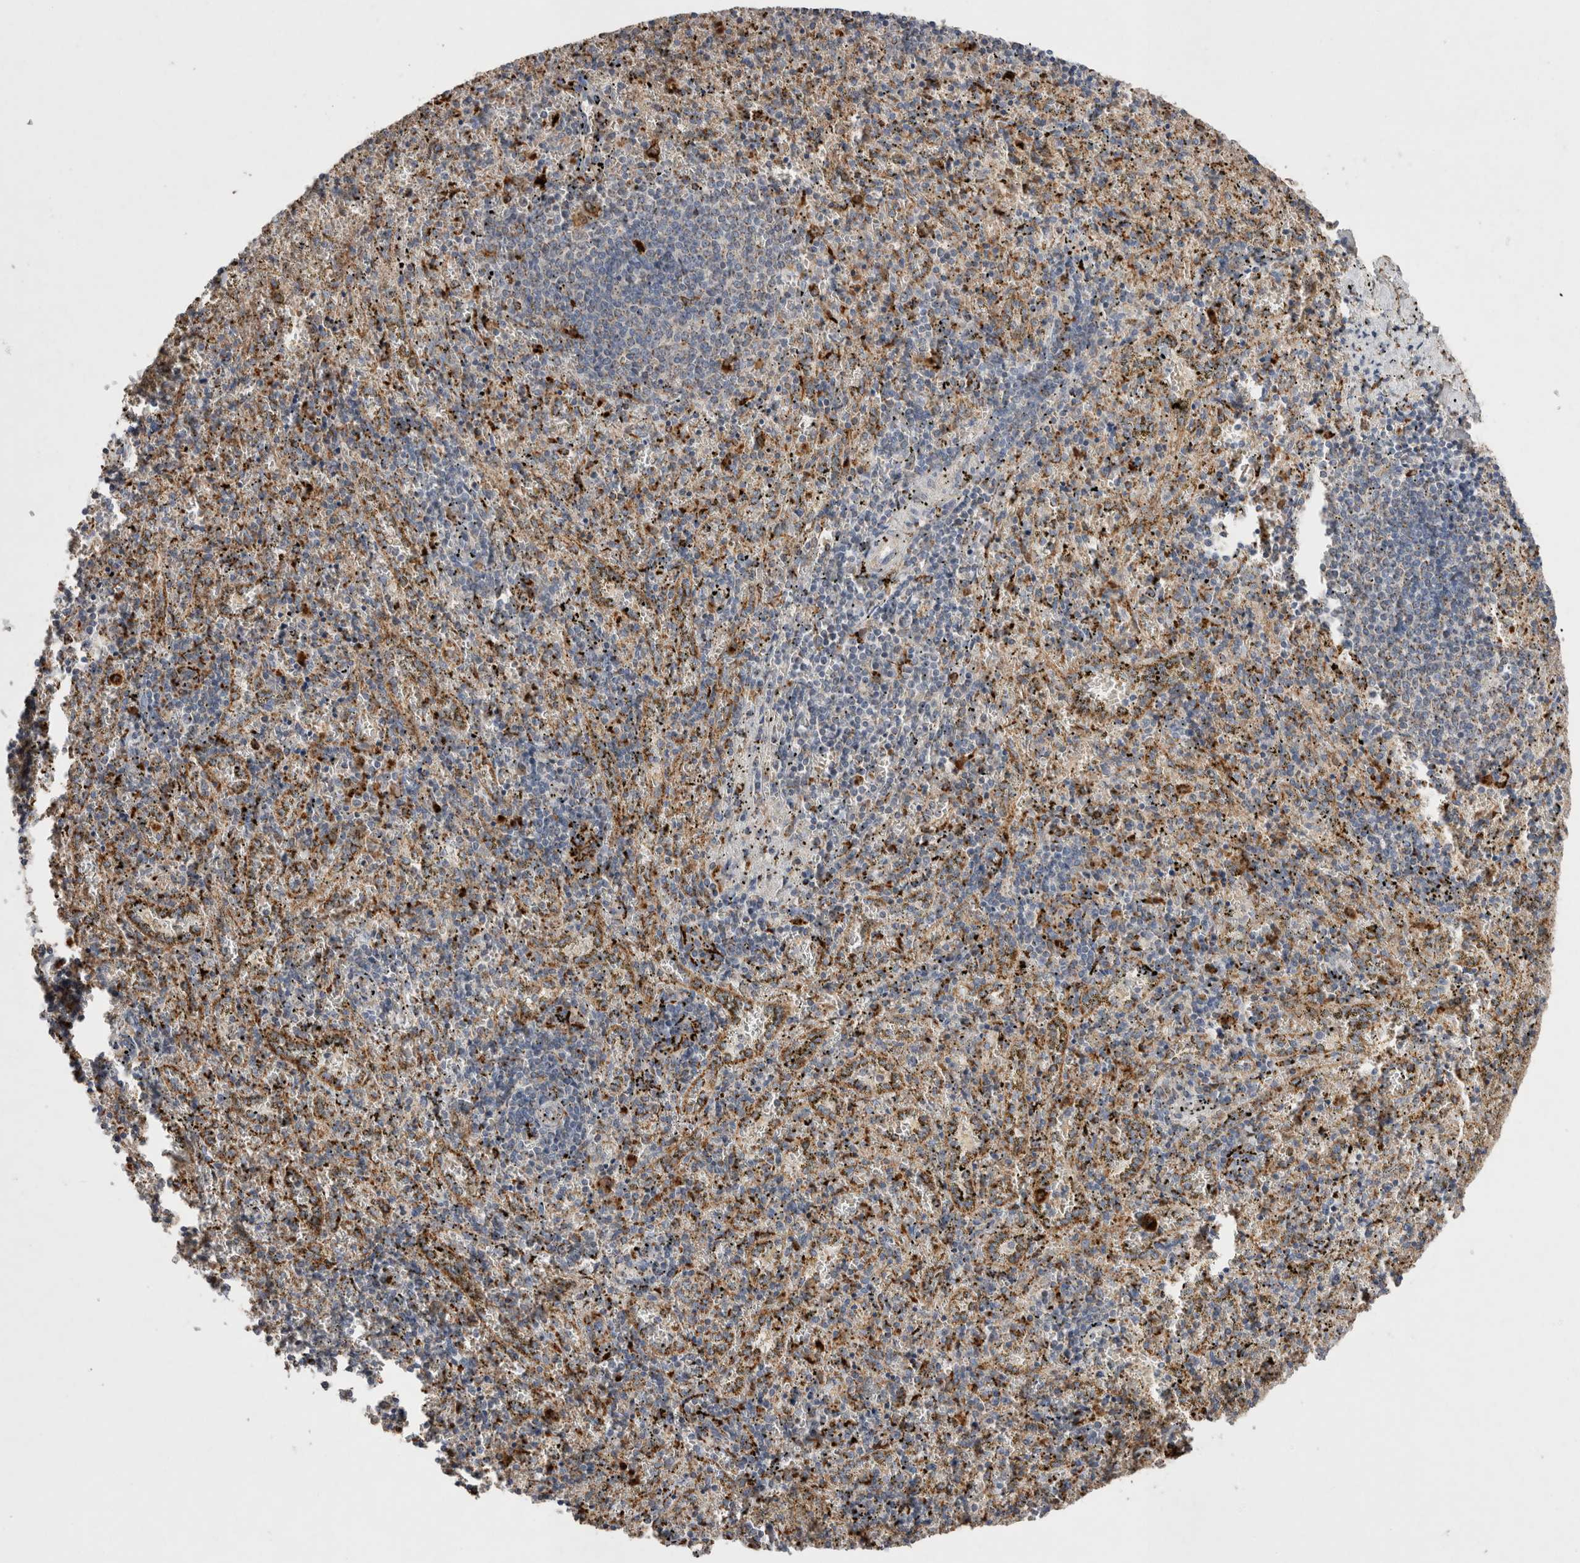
{"staining": {"intensity": "moderate", "quantity": ">75%", "location": "cytoplasmic/membranous"}, "tissue": "spleen", "cell_type": "Cells in red pulp", "image_type": "normal", "snomed": [{"axis": "morphology", "description": "Normal tissue, NOS"}, {"axis": "topography", "description": "Spleen"}], "caption": "The immunohistochemical stain shows moderate cytoplasmic/membranous expression in cells in red pulp of unremarkable spleen.", "gene": "CTSA", "patient": {"sex": "male", "age": 11}}